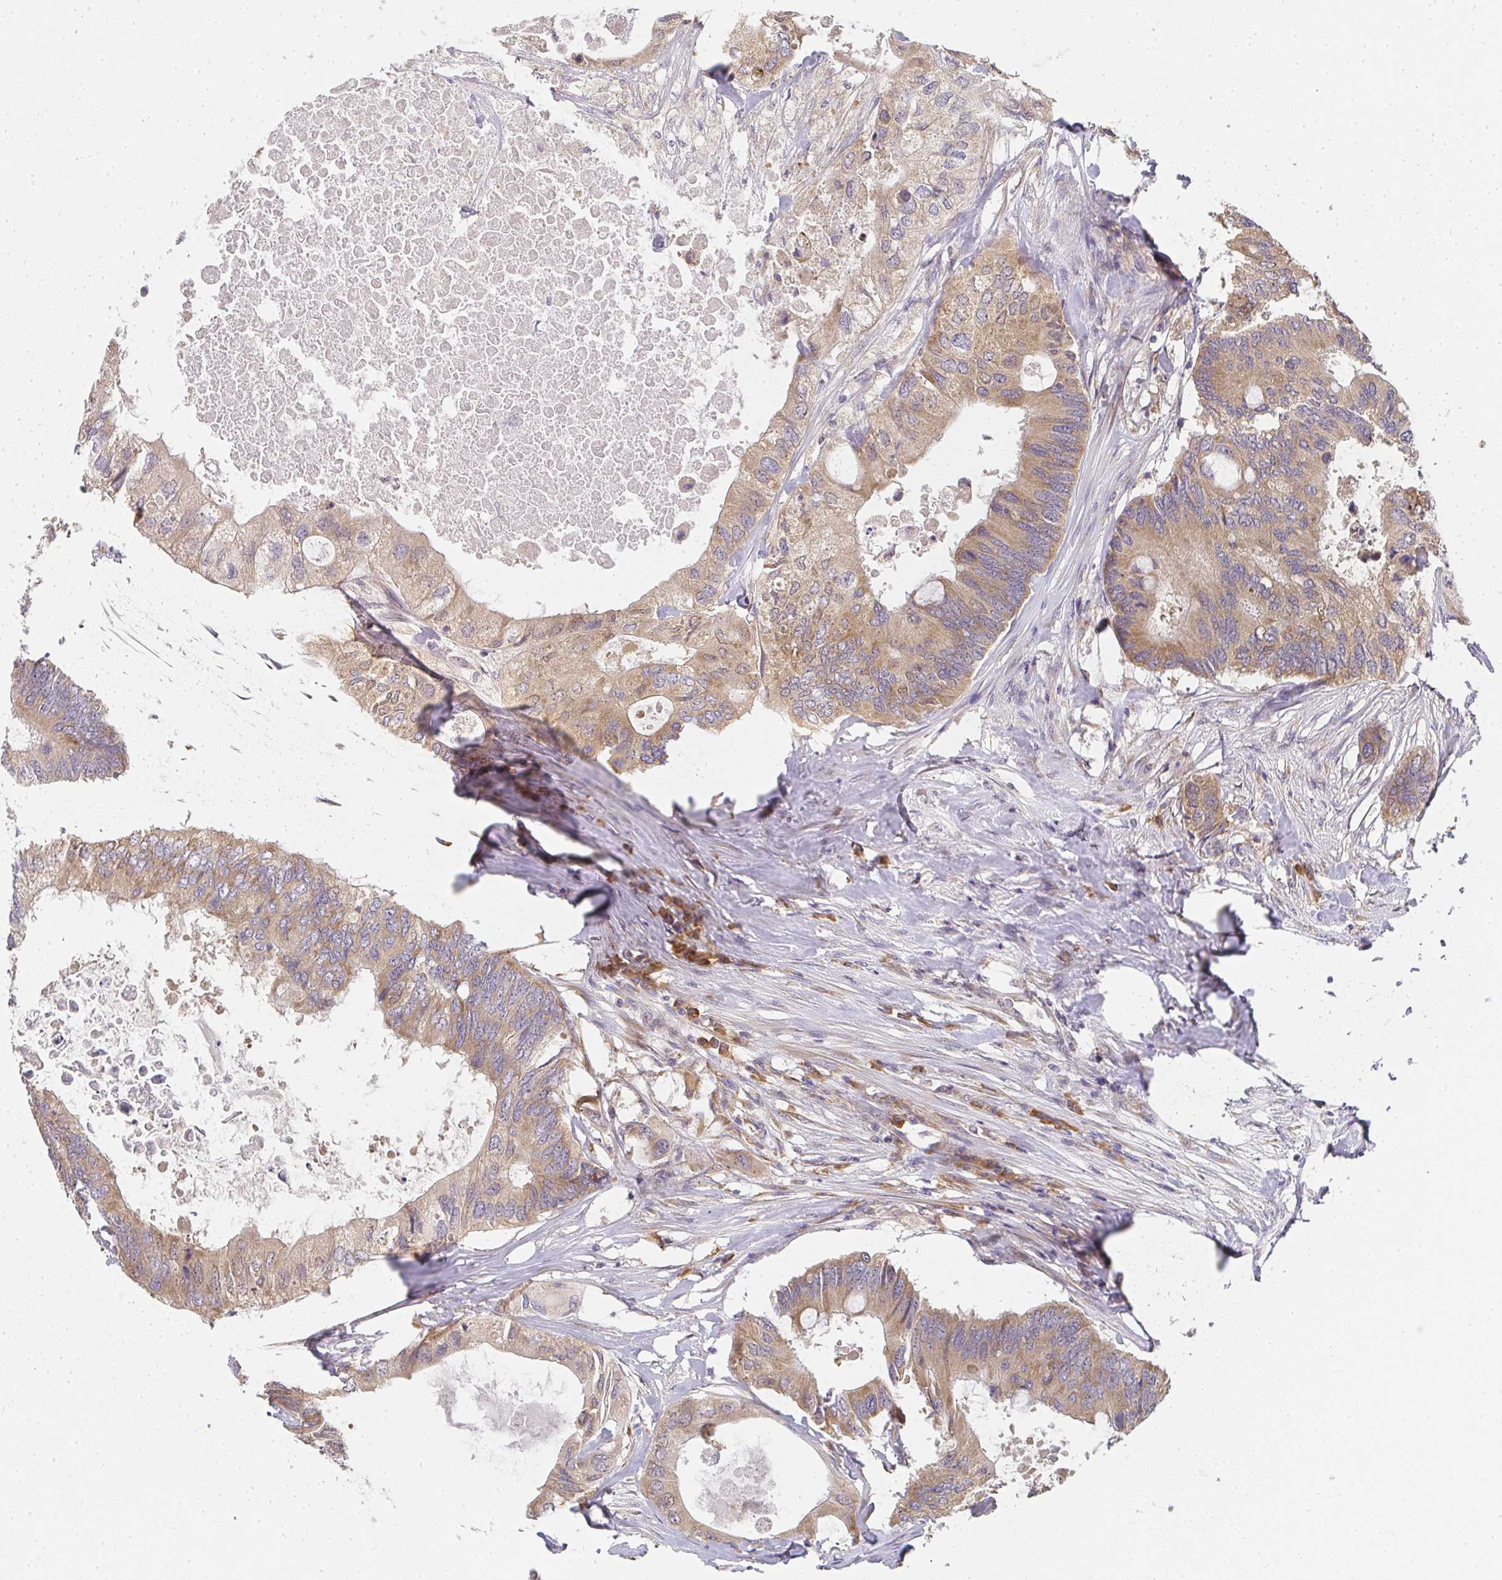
{"staining": {"intensity": "weak", "quantity": ">75%", "location": "cytoplasmic/membranous"}, "tissue": "colorectal cancer", "cell_type": "Tumor cells", "image_type": "cancer", "snomed": [{"axis": "morphology", "description": "Adenocarcinoma, NOS"}, {"axis": "topography", "description": "Colon"}], "caption": "Colorectal adenocarcinoma stained with a brown dye demonstrates weak cytoplasmic/membranous positive staining in about >75% of tumor cells.", "gene": "SLC35B3", "patient": {"sex": "male", "age": 71}}